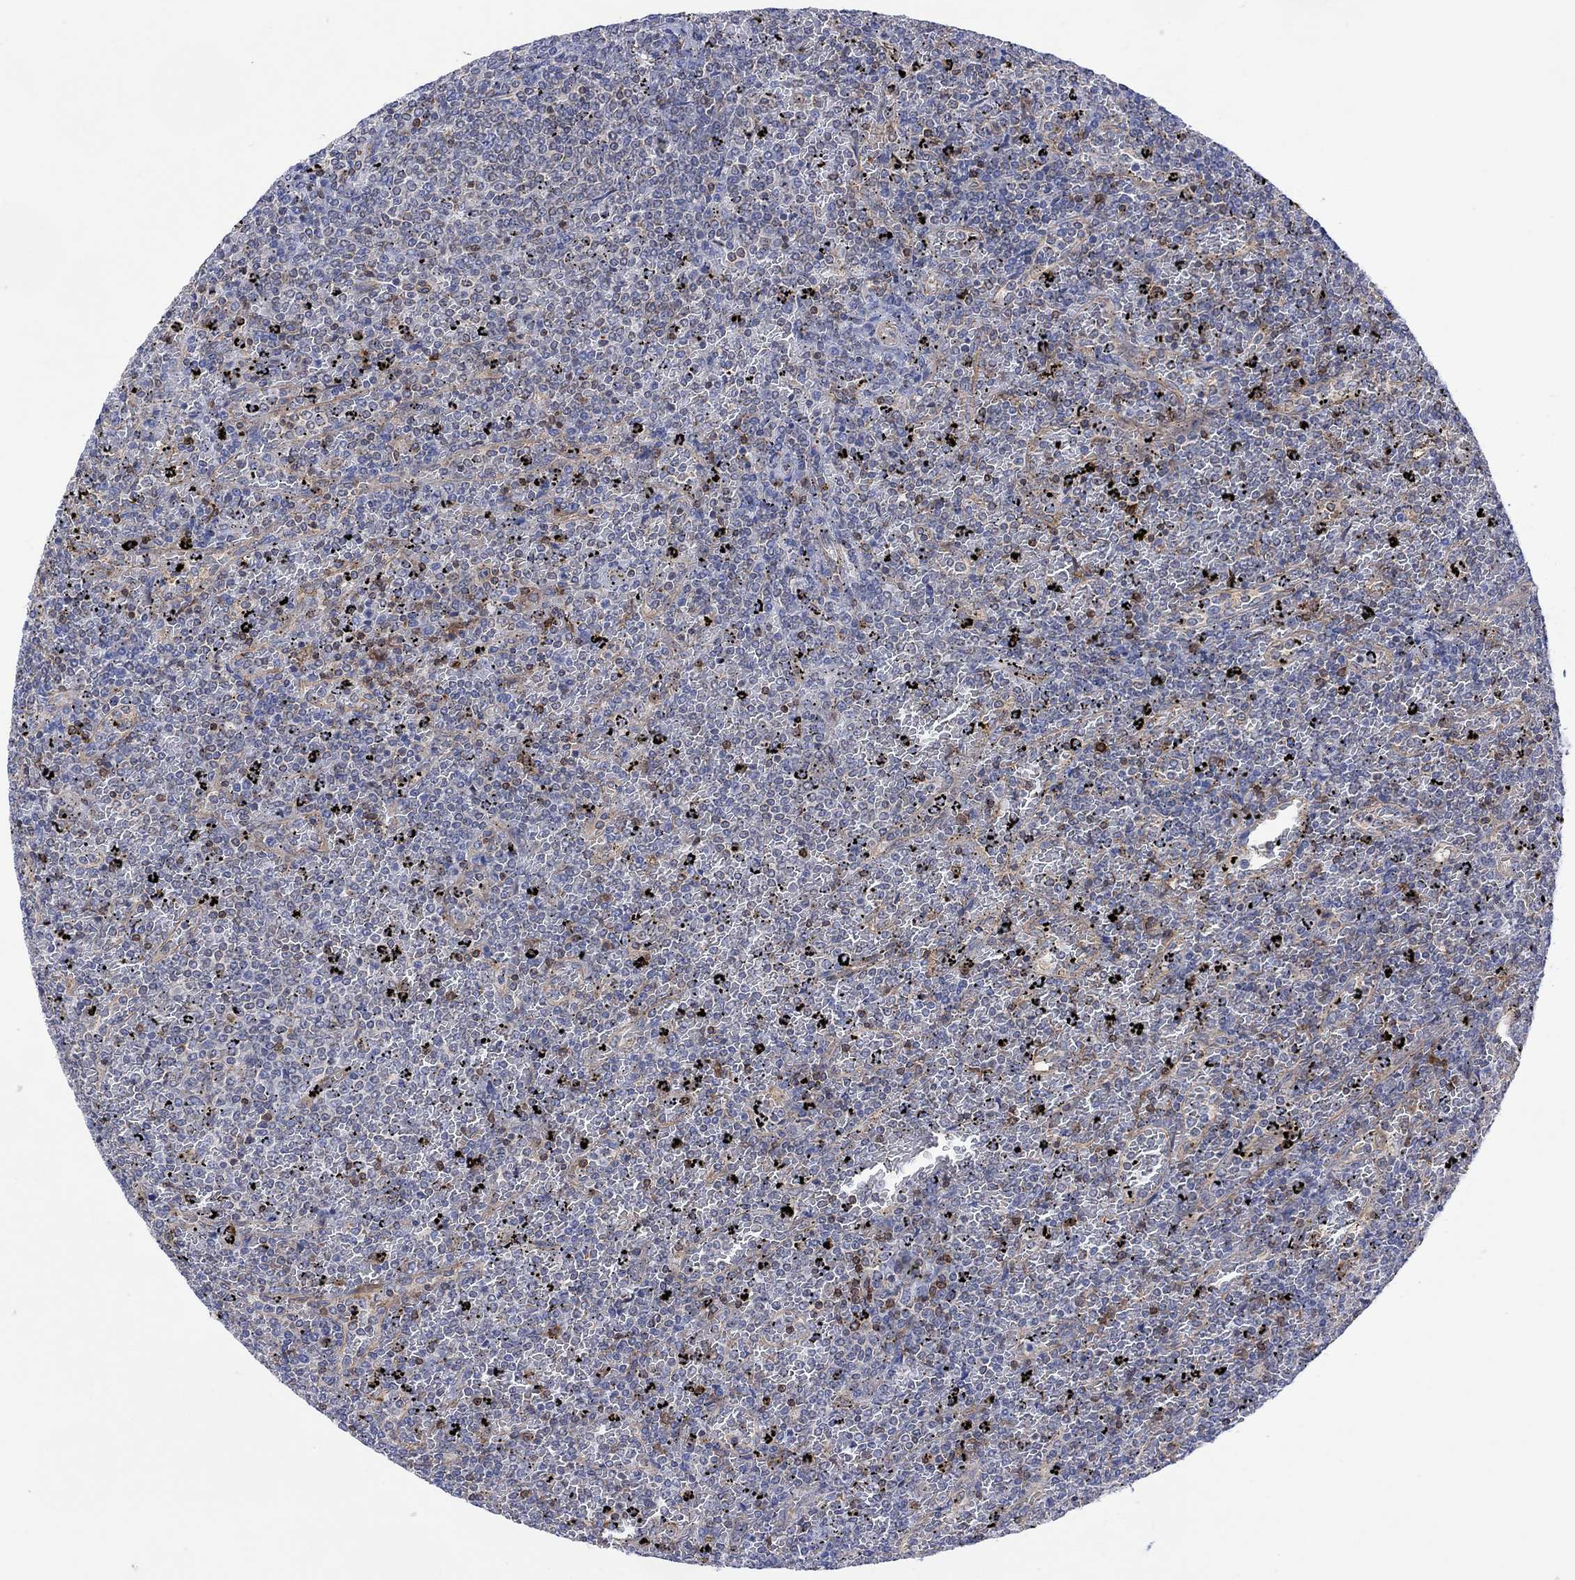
{"staining": {"intensity": "negative", "quantity": "none", "location": "none"}, "tissue": "lymphoma", "cell_type": "Tumor cells", "image_type": "cancer", "snomed": [{"axis": "morphology", "description": "Malignant lymphoma, non-Hodgkin's type, Low grade"}, {"axis": "topography", "description": "Spleen"}], "caption": "The micrograph exhibits no significant staining in tumor cells of lymphoma.", "gene": "GBP5", "patient": {"sex": "female", "age": 77}}